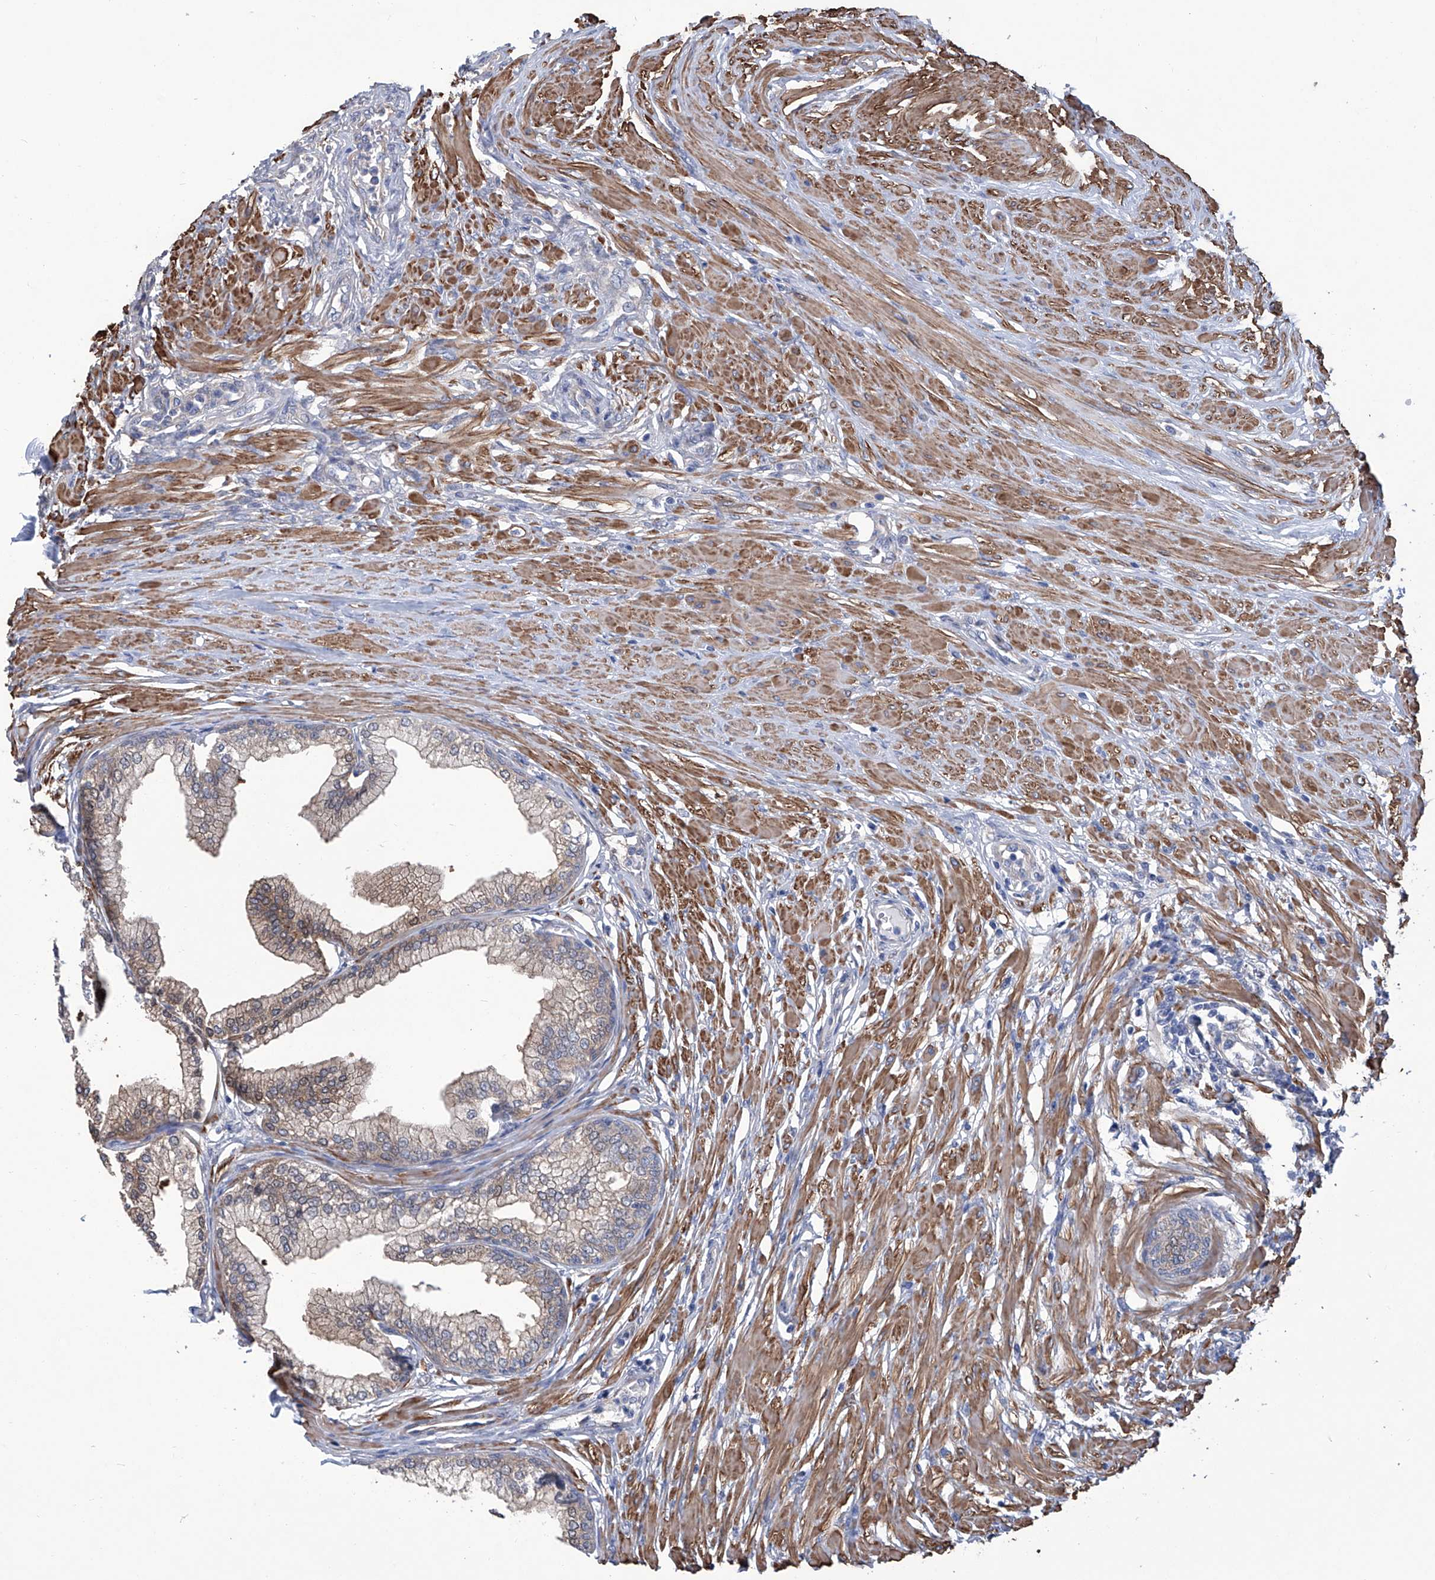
{"staining": {"intensity": "moderate", "quantity": ">75%", "location": "cytoplasmic/membranous"}, "tissue": "prostate", "cell_type": "Glandular cells", "image_type": "normal", "snomed": [{"axis": "morphology", "description": "Normal tissue, NOS"}, {"axis": "morphology", "description": "Urothelial carcinoma, Low grade"}, {"axis": "topography", "description": "Urinary bladder"}, {"axis": "topography", "description": "Prostate"}], "caption": "This is a micrograph of IHC staining of normal prostate, which shows moderate staining in the cytoplasmic/membranous of glandular cells.", "gene": "SMS", "patient": {"sex": "male", "age": 60}}